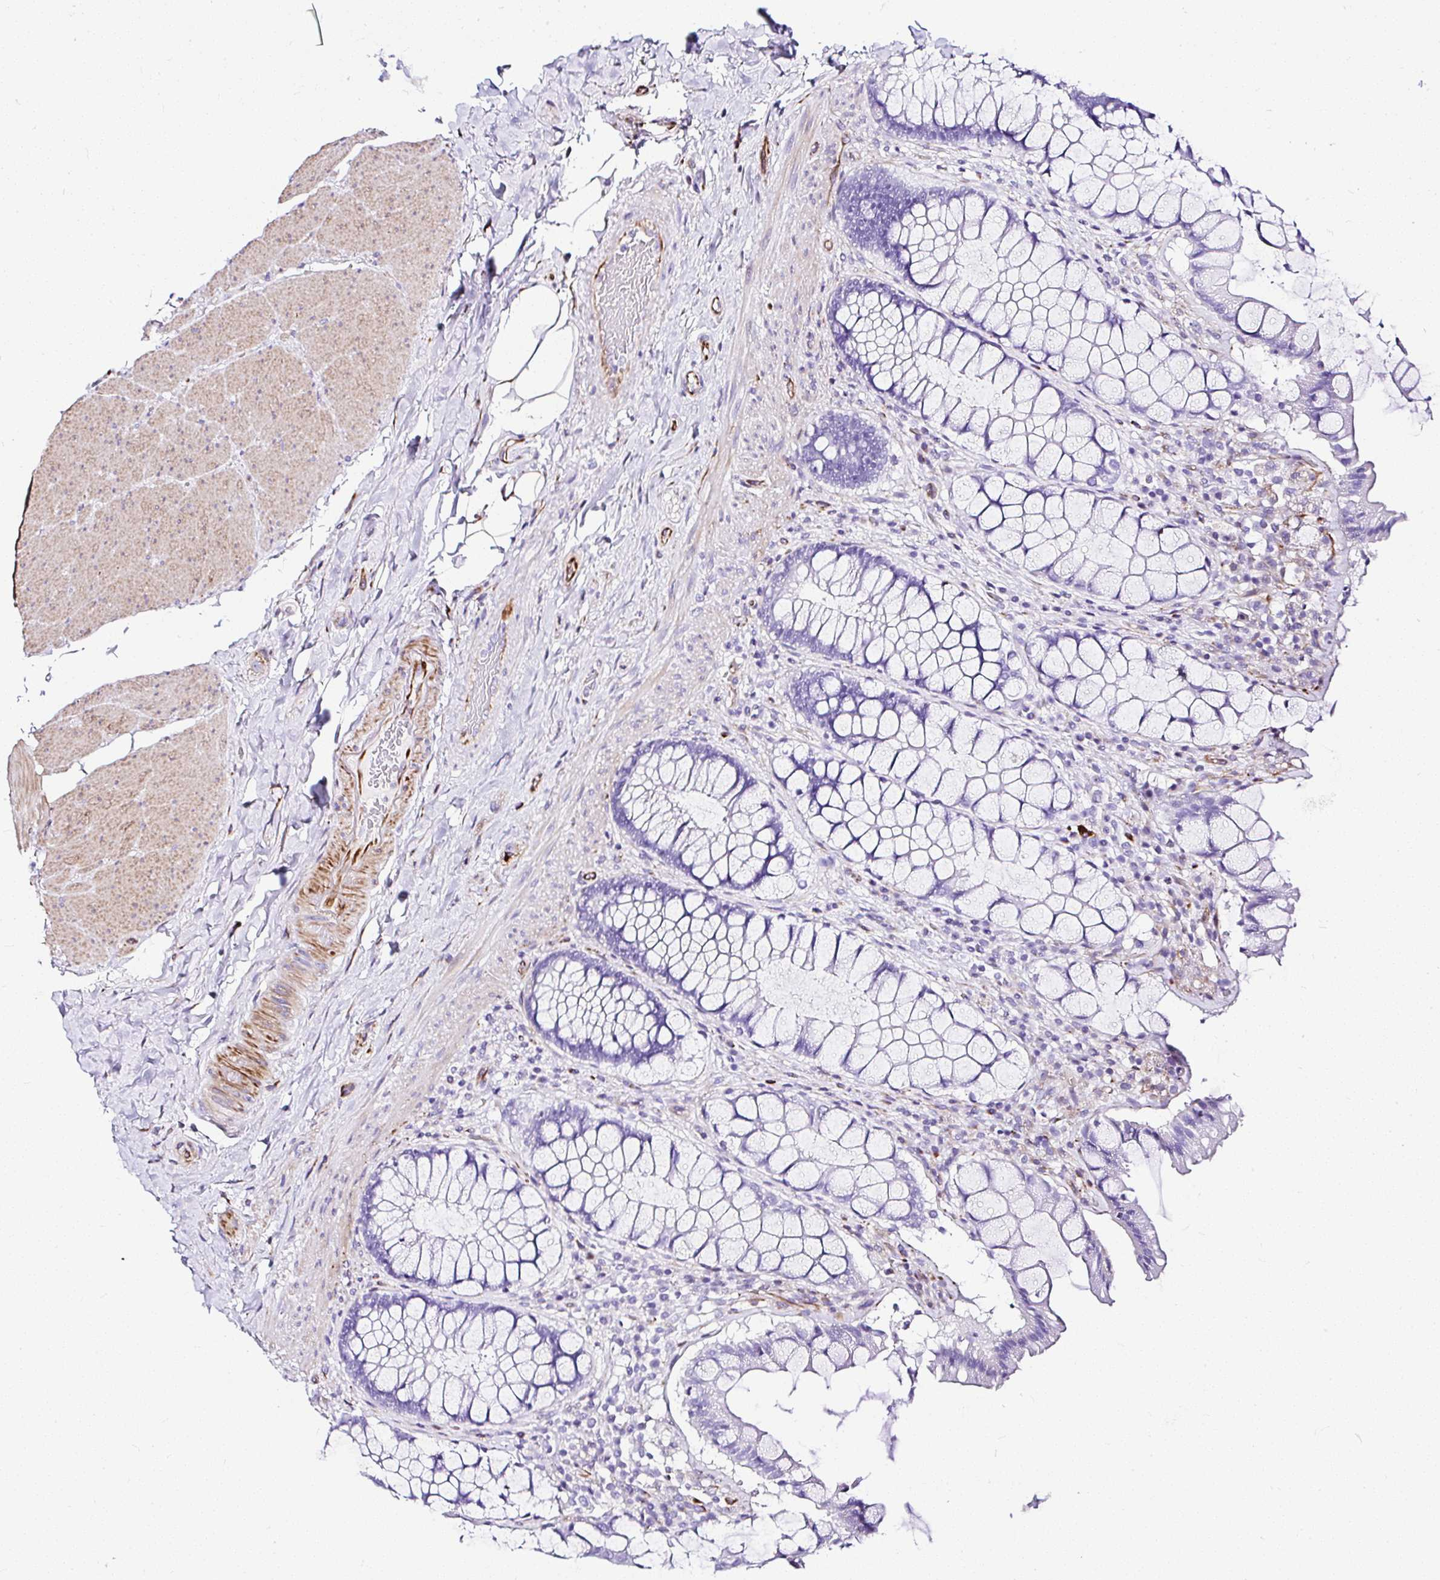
{"staining": {"intensity": "negative", "quantity": "none", "location": "none"}, "tissue": "rectum", "cell_type": "Glandular cells", "image_type": "normal", "snomed": [{"axis": "morphology", "description": "Normal tissue, NOS"}, {"axis": "topography", "description": "Rectum"}], "caption": "Immunohistochemistry (IHC) micrograph of benign human rectum stained for a protein (brown), which demonstrates no positivity in glandular cells.", "gene": "DEPDC5", "patient": {"sex": "female", "age": 58}}